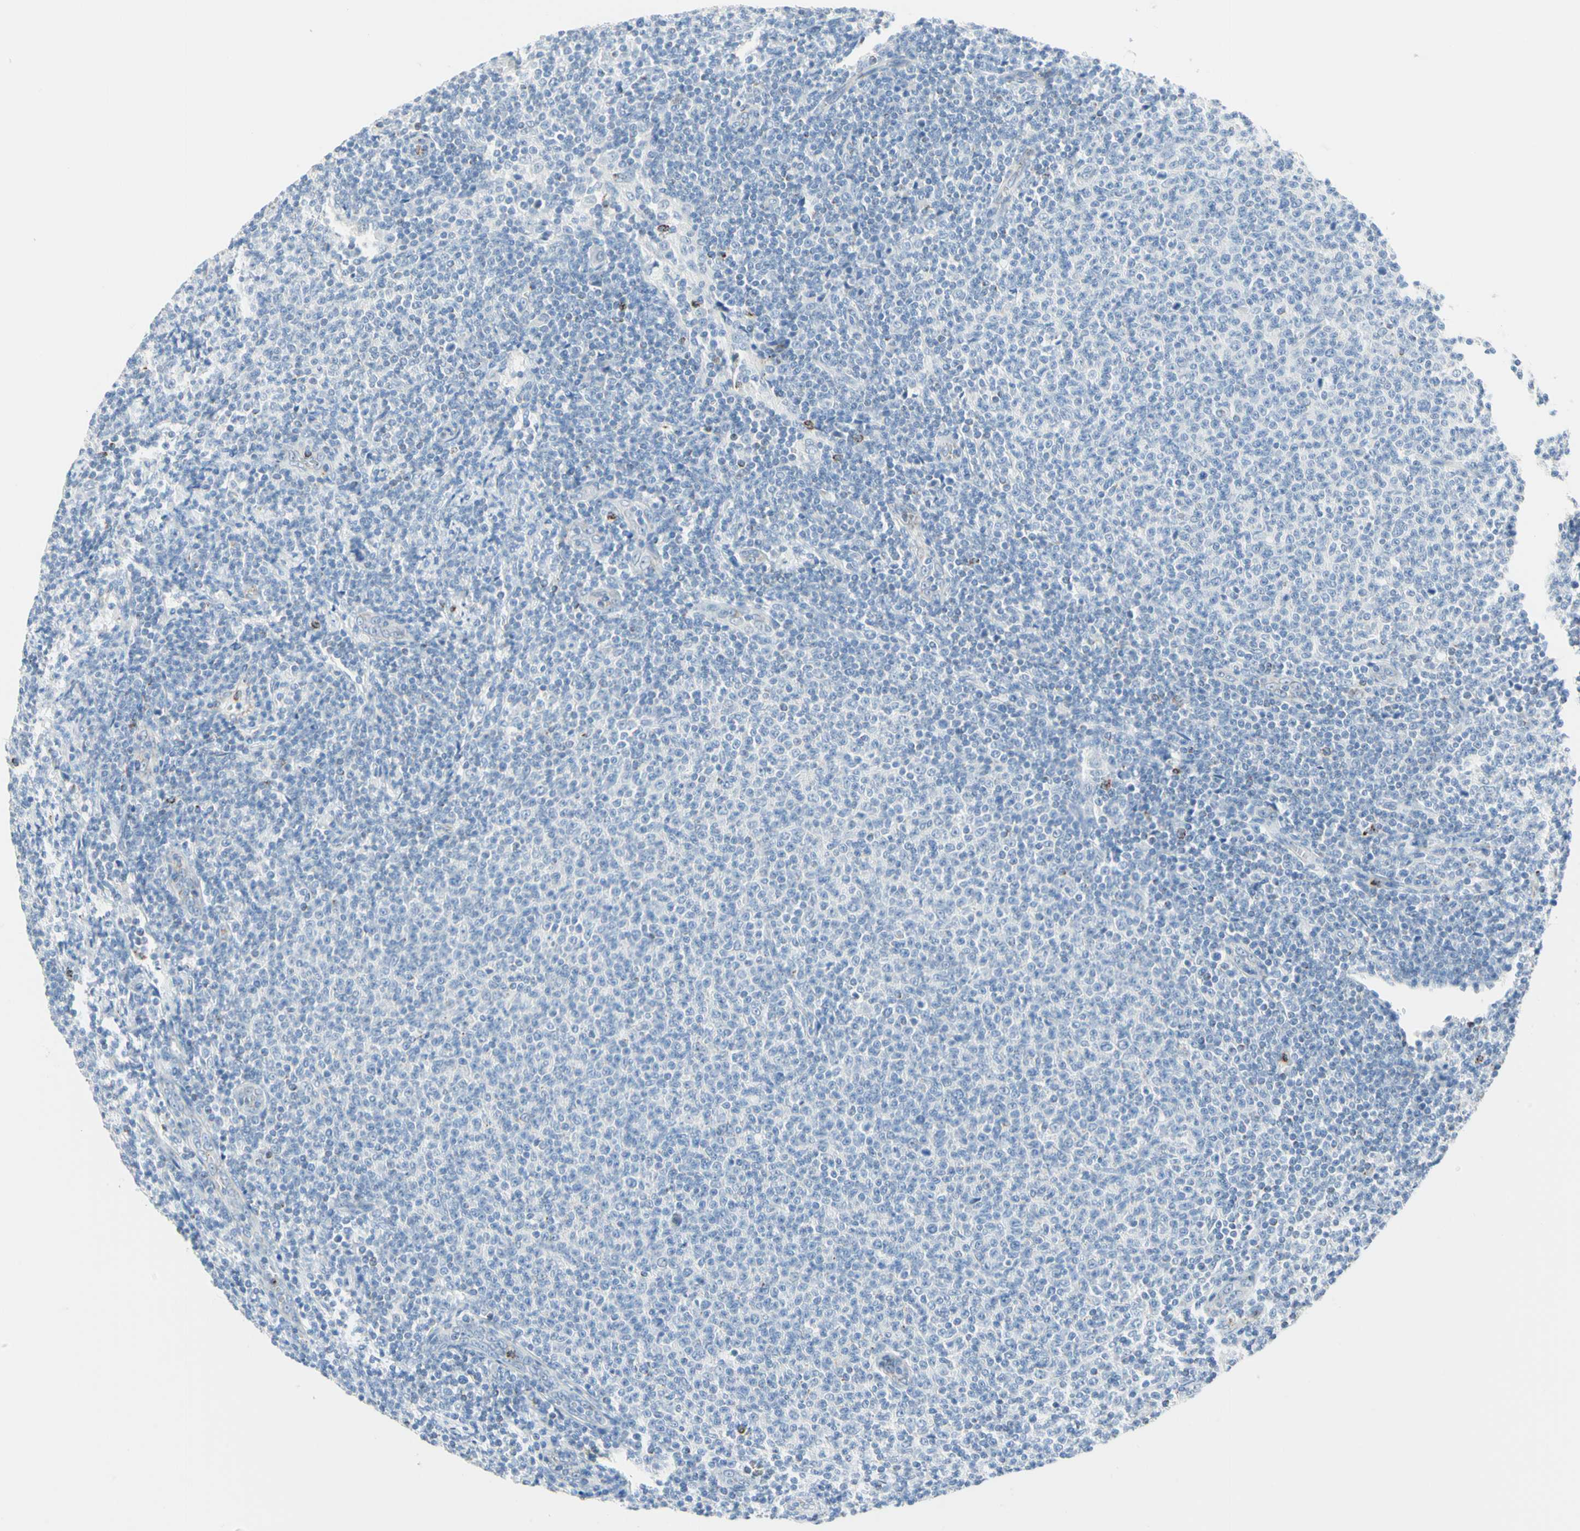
{"staining": {"intensity": "negative", "quantity": "none", "location": "none"}, "tissue": "lymphoma", "cell_type": "Tumor cells", "image_type": "cancer", "snomed": [{"axis": "morphology", "description": "Malignant lymphoma, non-Hodgkin's type, Low grade"}, {"axis": "topography", "description": "Lymph node"}], "caption": "The IHC image has no significant staining in tumor cells of low-grade malignant lymphoma, non-Hodgkin's type tissue.", "gene": "CYSLTR1", "patient": {"sex": "male", "age": 66}}